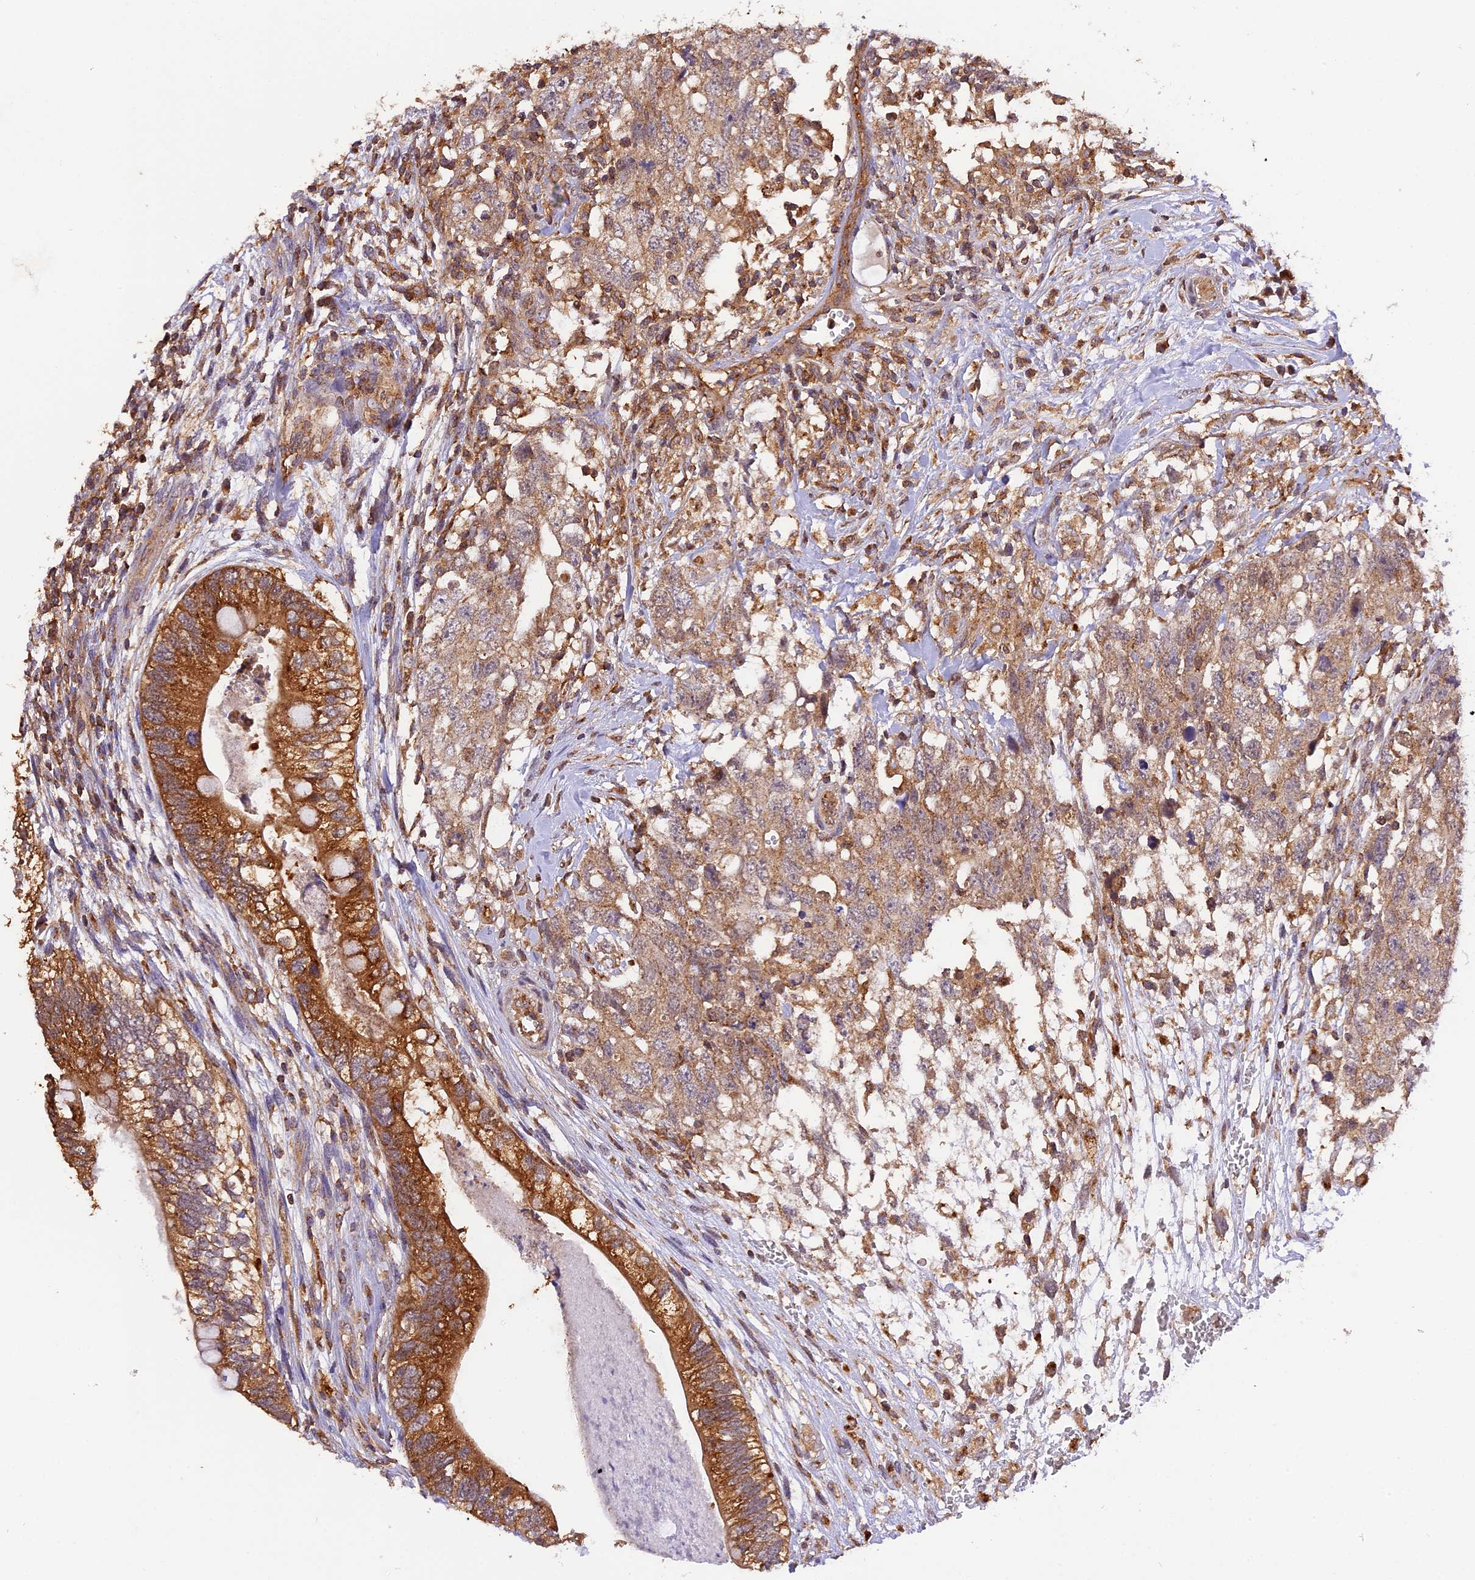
{"staining": {"intensity": "weak", "quantity": ">75%", "location": "cytoplasmic/membranous"}, "tissue": "testis cancer", "cell_type": "Tumor cells", "image_type": "cancer", "snomed": [{"axis": "morphology", "description": "Seminoma, NOS"}, {"axis": "morphology", "description": "Carcinoma, Embryonal, NOS"}, {"axis": "topography", "description": "Testis"}], "caption": "Protein expression by IHC demonstrates weak cytoplasmic/membranous expression in about >75% of tumor cells in testis cancer (seminoma).", "gene": "PEX3", "patient": {"sex": "male", "age": 29}}